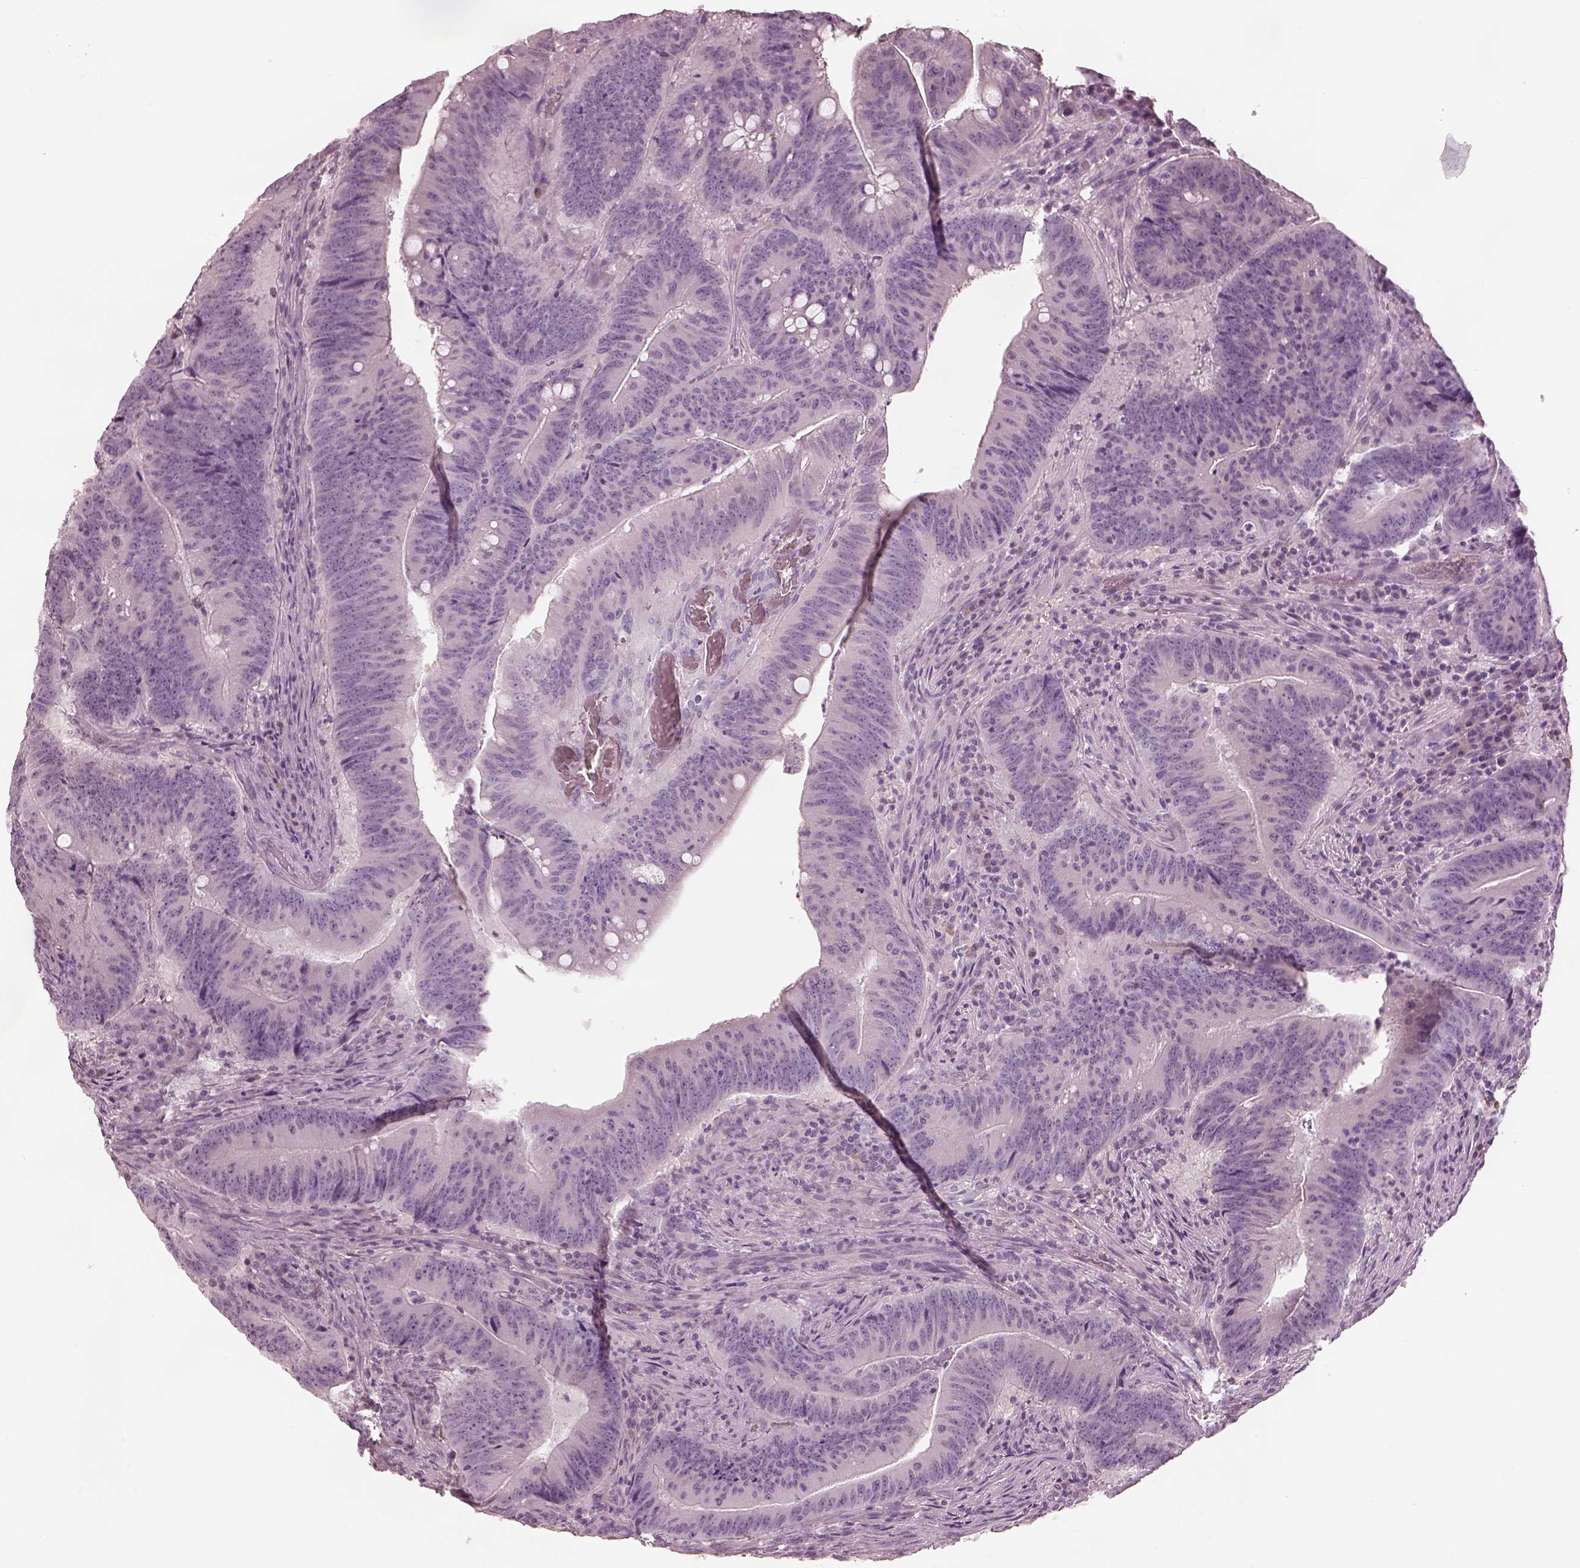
{"staining": {"intensity": "negative", "quantity": "none", "location": "none"}, "tissue": "colorectal cancer", "cell_type": "Tumor cells", "image_type": "cancer", "snomed": [{"axis": "morphology", "description": "Adenocarcinoma, NOS"}, {"axis": "topography", "description": "Colon"}], "caption": "DAB immunohistochemical staining of human colorectal cancer (adenocarcinoma) exhibits no significant expression in tumor cells.", "gene": "MIA", "patient": {"sex": "female", "age": 87}}